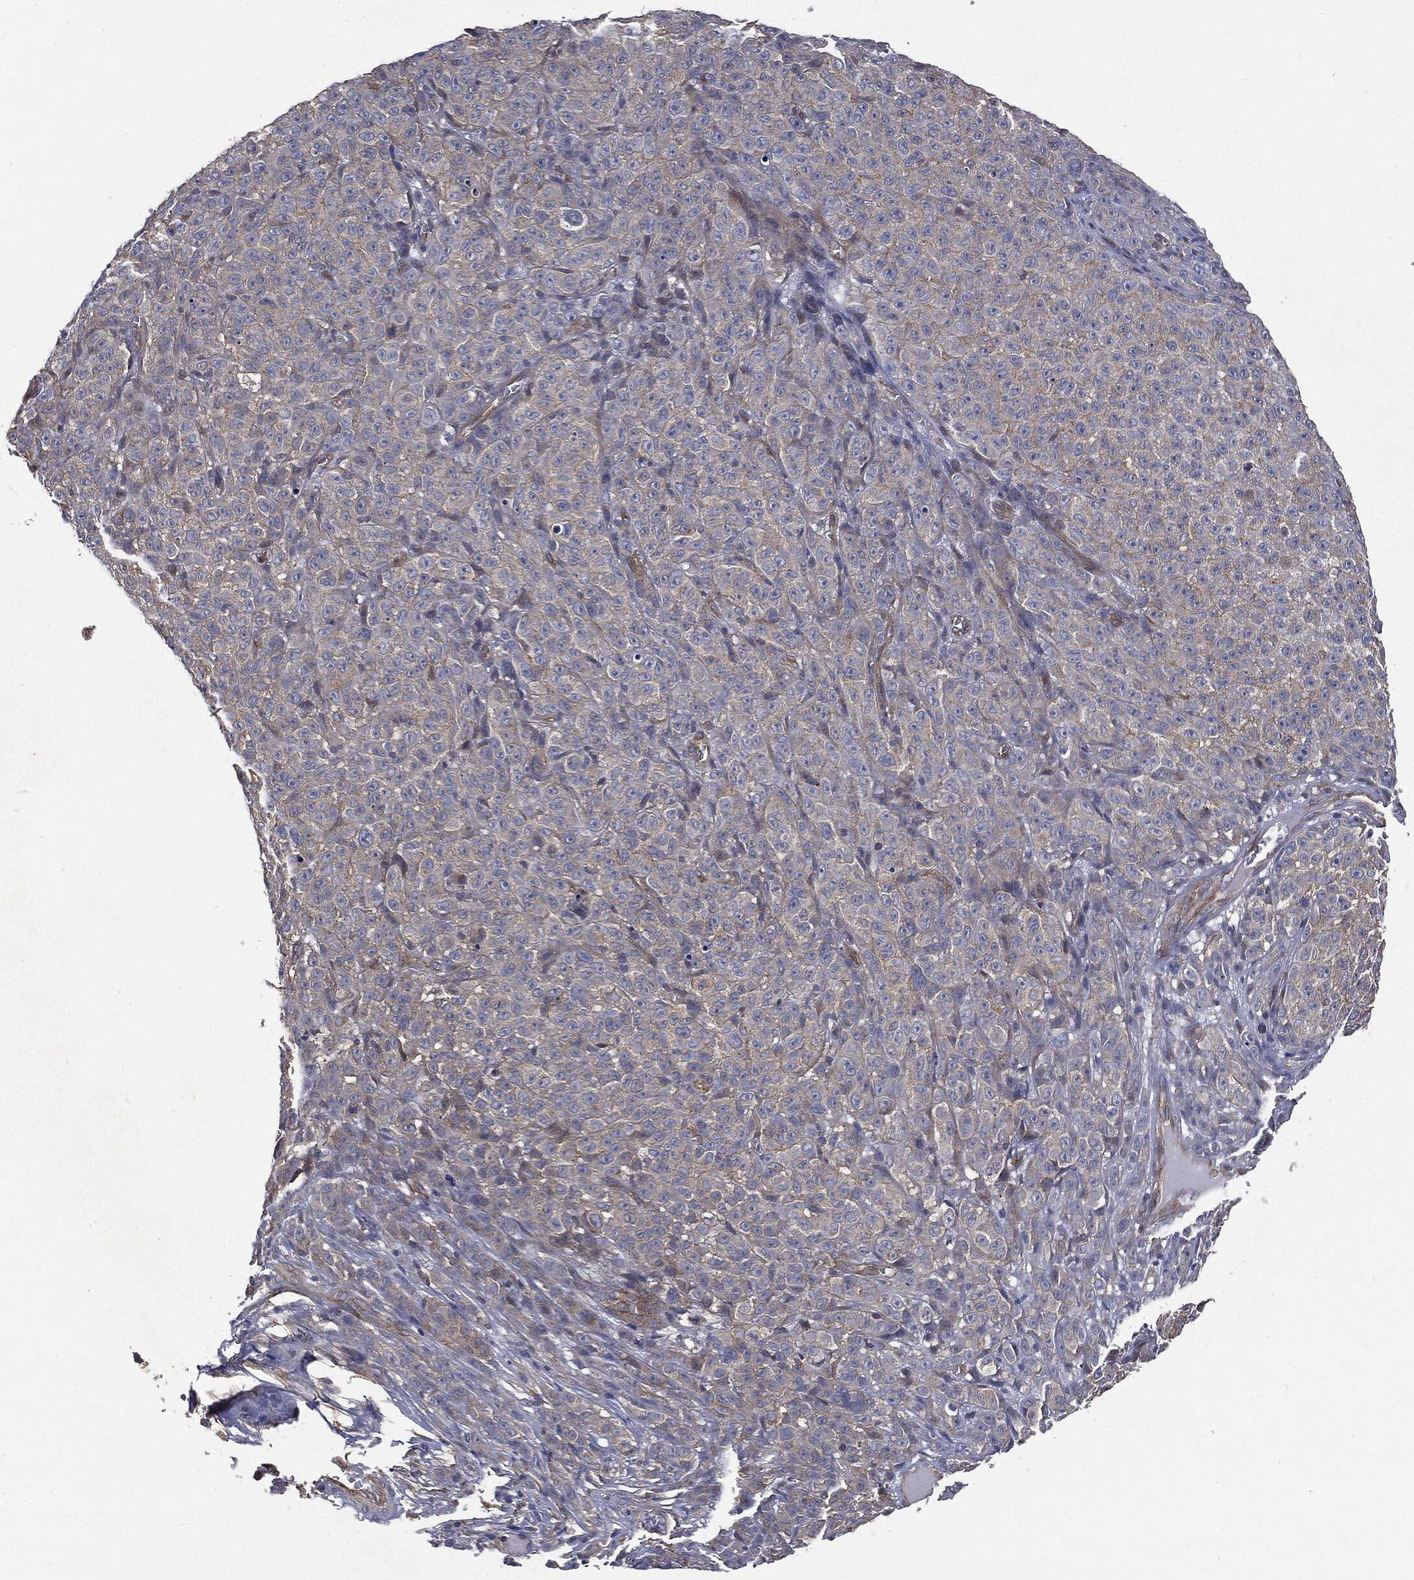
{"staining": {"intensity": "weak", "quantity": "<25%", "location": "cytoplasmic/membranous"}, "tissue": "melanoma", "cell_type": "Tumor cells", "image_type": "cancer", "snomed": [{"axis": "morphology", "description": "Malignant melanoma, NOS"}, {"axis": "topography", "description": "Skin"}], "caption": "IHC image of human melanoma stained for a protein (brown), which reveals no staining in tumor cells.", "gene": "EPS15L1", "patient": {"sex": "female", "age": 82}}